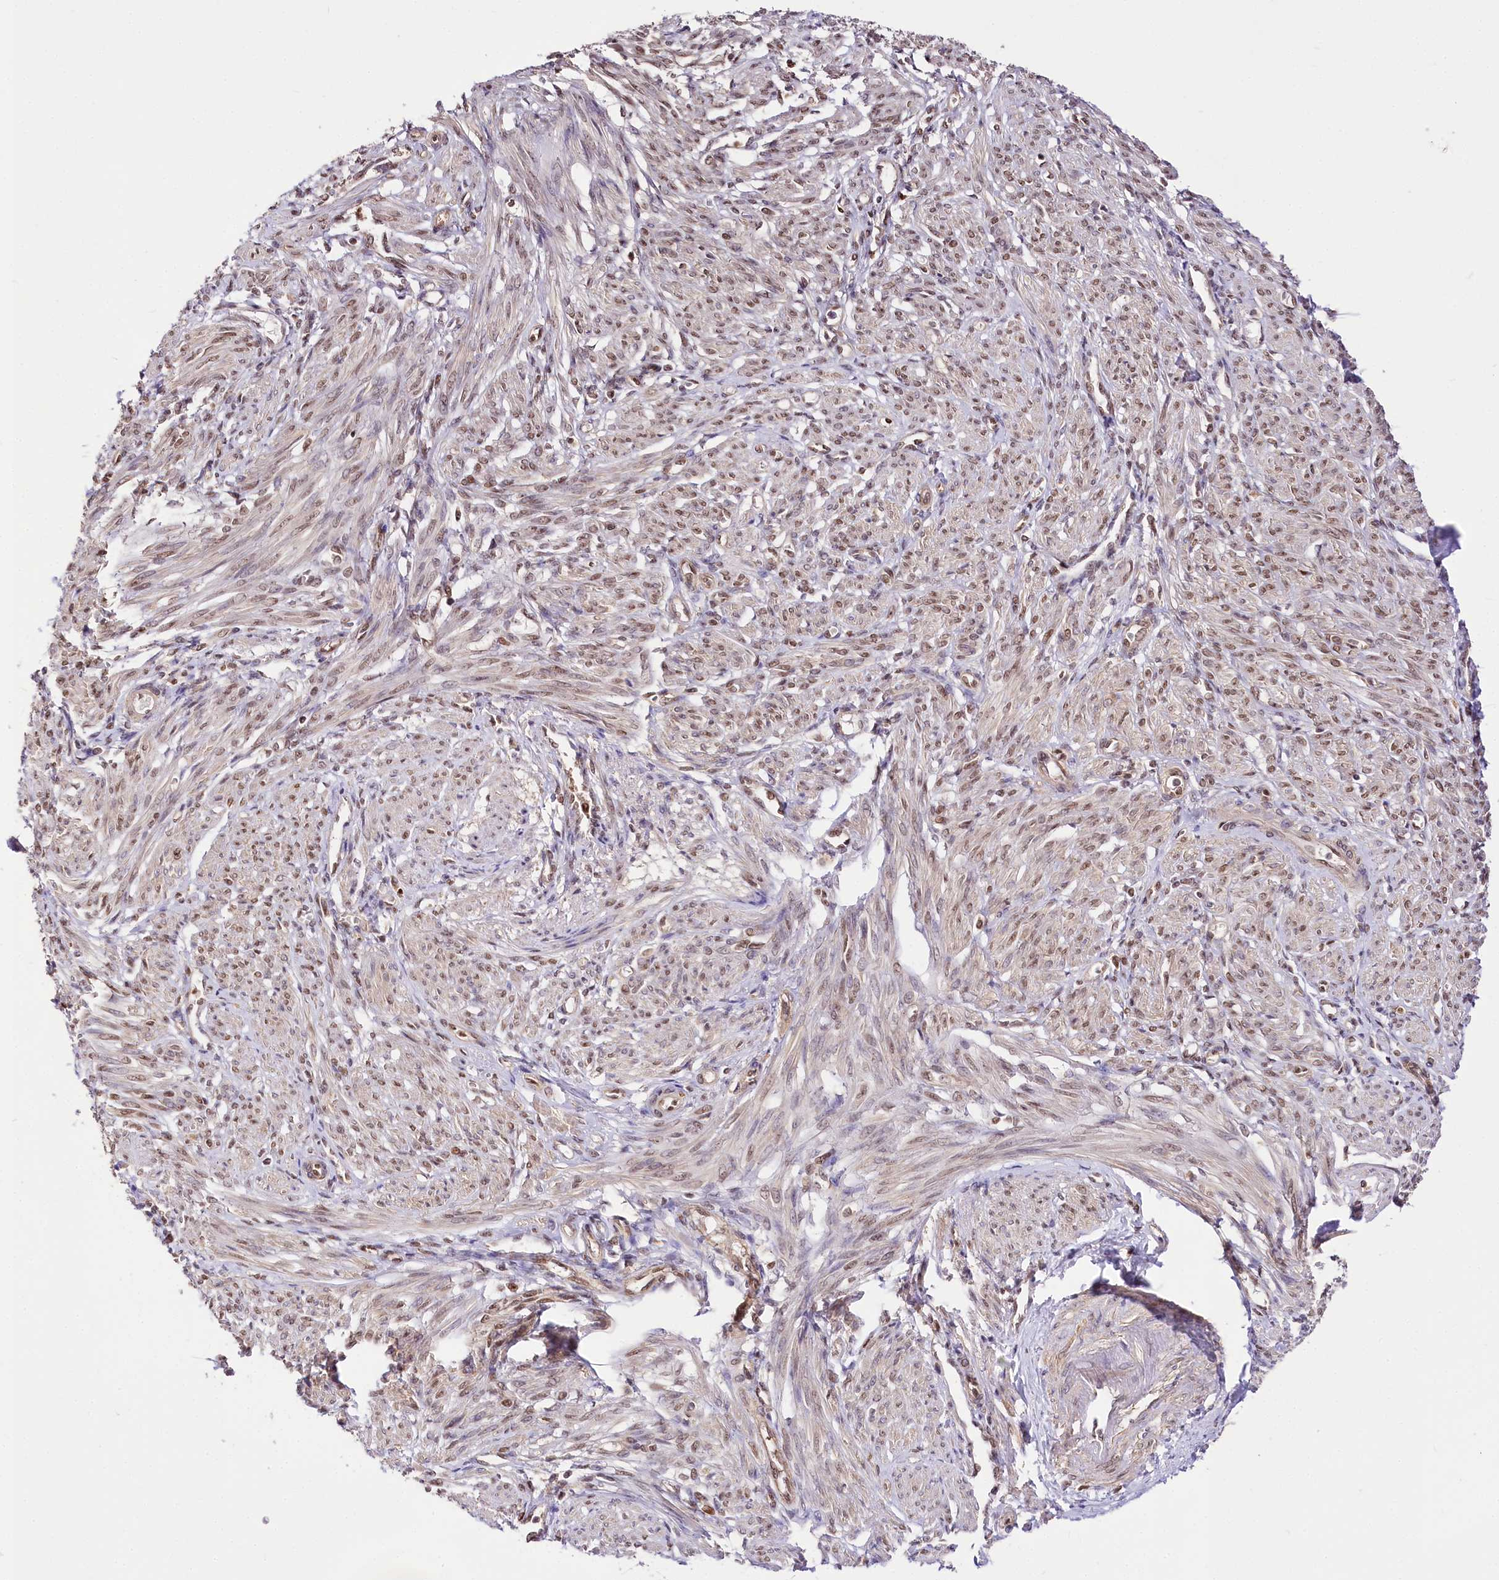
{"staining": {"intensity": "moderate", "quantity": "25%-75%", "location": "nuclear"}, "tissue": "smooth muscle", "cell_type": "Smooth muscle cells", "image_type": "normal", "snomed": [{"axis": "morphology", "description": "Normal tissue, NOS"}, {"axis": "topography", "description": "Smooth muscle"}], "caption": "Smooth muscle was stained to show a protein in brown. There is medium levels of moderate nuclear positivity in approximately 25%-75% of smooth muscle cells. Using DAB (3,3'-diaminobenzidine) (brown) and hematoxylin (blue) stains, captured at high magnification using brightfield microscopy.", "gene": "GNL3L", "patient": {"sex": "female", "age": 39}}